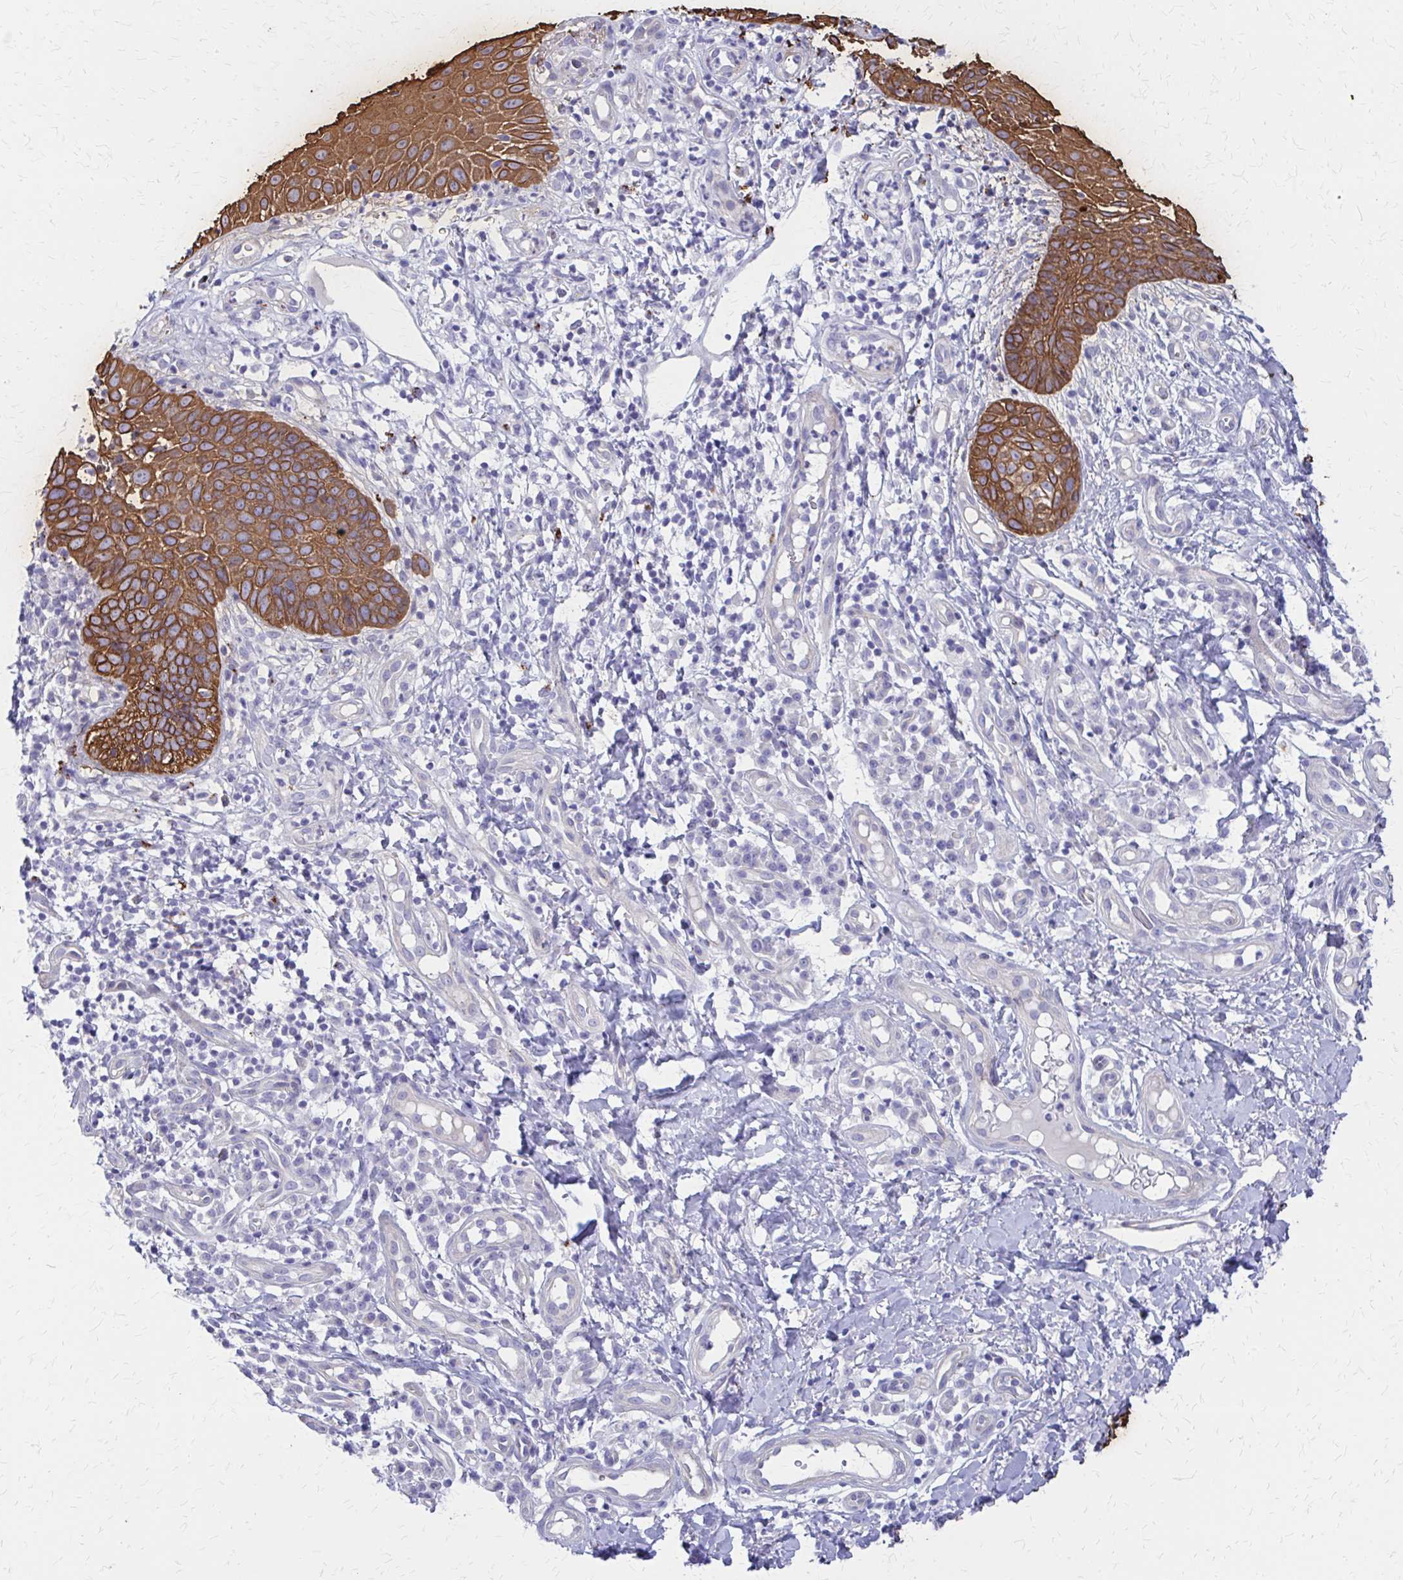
{"staining": {"intensity": "strong", "quantity": ">75%", "location": "cytoplasmic/membranous"}, "tissue": "skin cancer", "cell_type": "Tumor cells", "image_type": "cancer", "snomed": [{"axis": "morphology", "description": "Basal cell carcinoma"}, {"axis": "topography", "description": "Skin"}, {"axis": "topography", "description": "Skin of leg"}], "caption": "Immunohistochemistry histopathology image of neoplastic tissue: skin basal cell carcinoma stained using IHC displays high levels of strong protein expression localized specifically in the cytoplasmic/membranous of tumor cells, appearing as a cytoplasmic/membranous brown color.", "gene": "GLYATL2", "patient": {"sex": "female", "age": 87}}